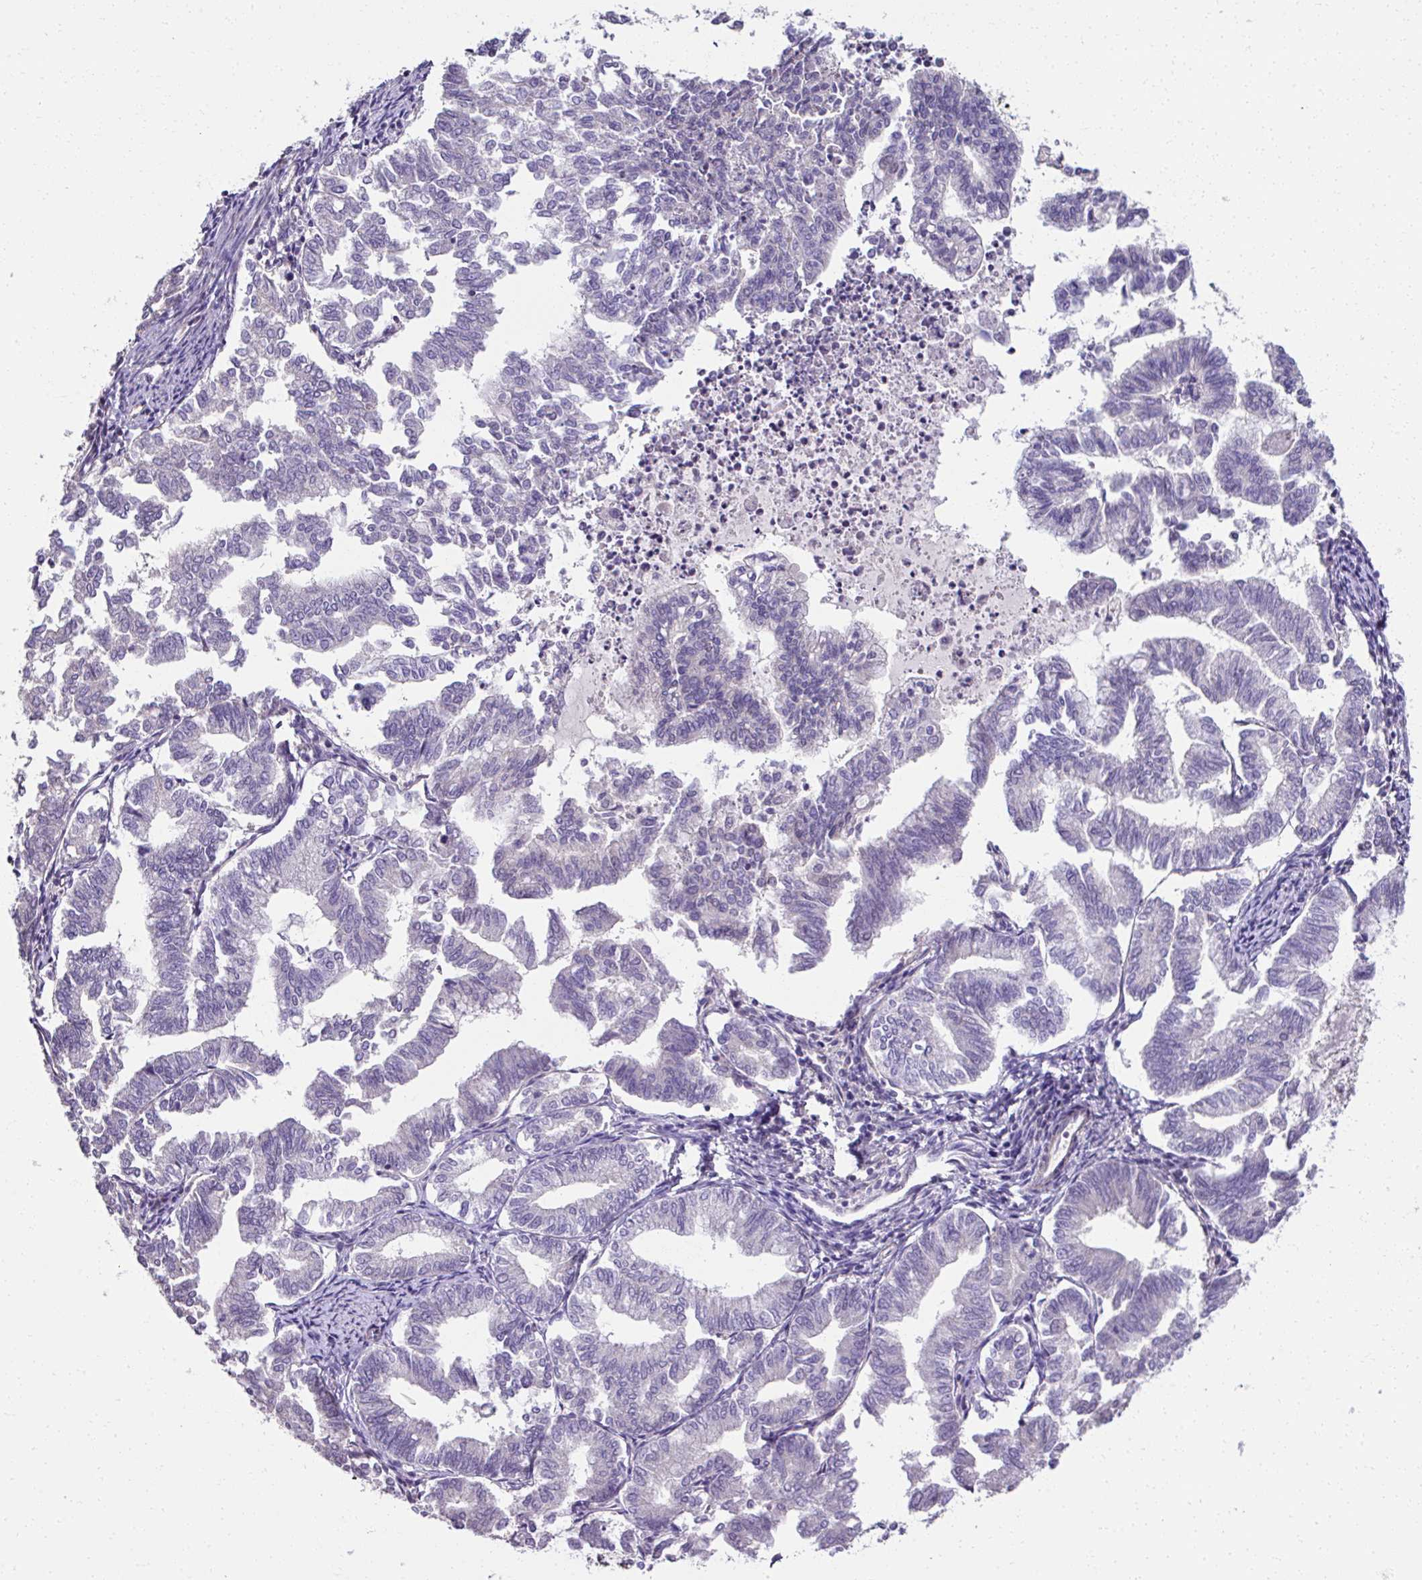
{"staining": {"intensity": "negative", "quantity": "none", "location": "none"}, "tissue": "endometrial cancer", "cell_type": "Tumor cells", "image_type": "cancer", "snomed": [{"axis": "morphology", "description": "Adenocarcinoma, NOS"}, {"axis": "topography", "description": "Endometrium"}], "caption": "Immunohistochemistry micrograph of adenocarcinoma (endometrial) stained for a protein (brown), which reveals no staining in tumor cells.", "gene": "CCDC85C", "patient": {"sex": "female", "age": 79}}